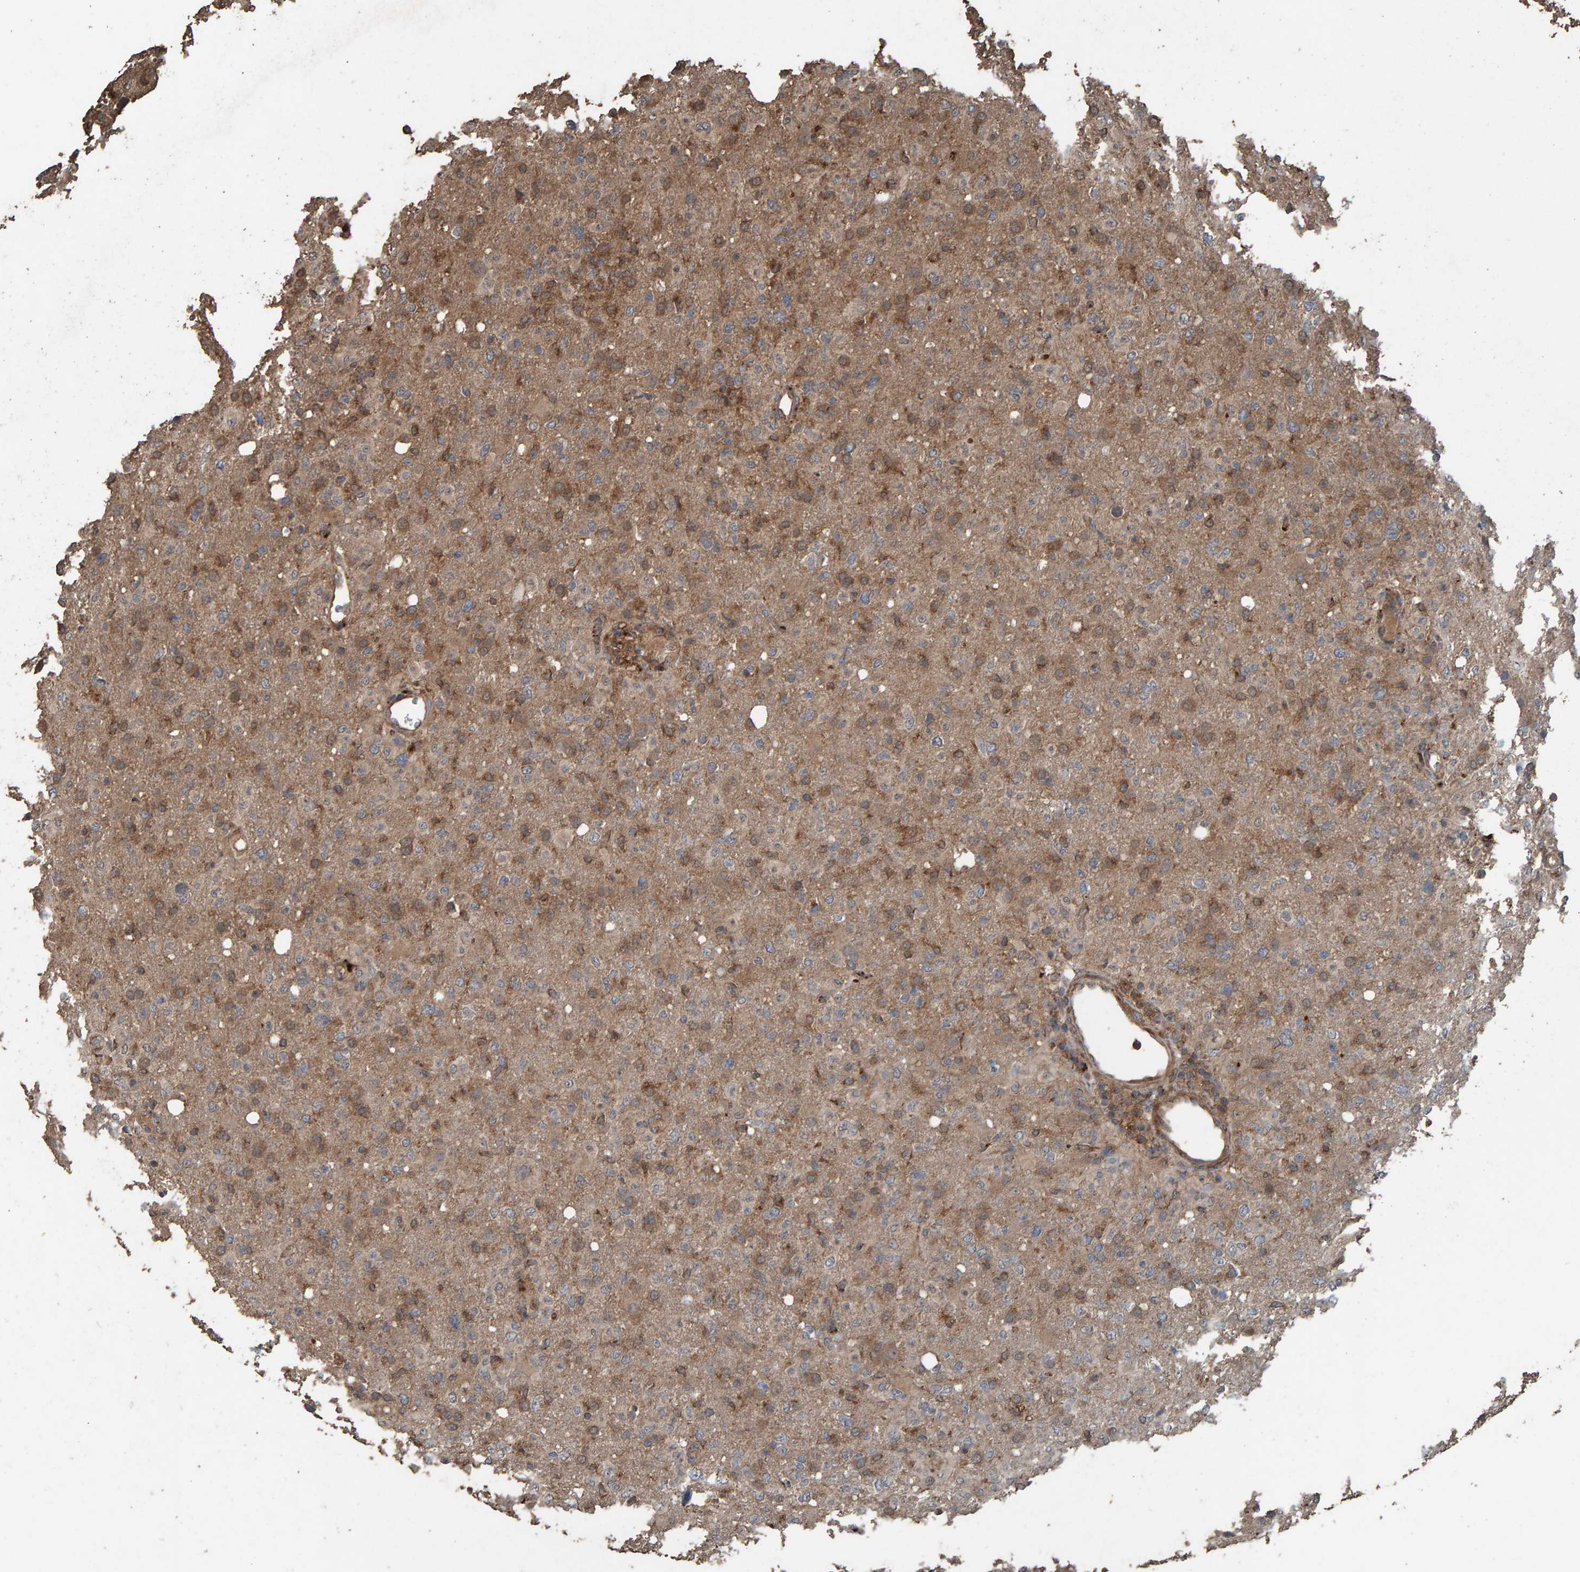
{"staining": {"intensity": "moderate", "quantity": "25%-75%", "location": "cytoplasmic/membranous"}, "tissue": "glioma", "cell_type": "Tumor cells", "image_type": "cancer", "snomed": [{"axis": "morphology", "description": "Glioma, malignant, High grade"}, {"axis": "topography", "description": "Brain"}], "caption": "Glioma stained with a brown dye shows moderate cytoplasmic/membranous positive staining in approximately 25%-75% of tumor cells.", "gene": "DUS1L", "patient": {"sex": "female", "age": 57}}